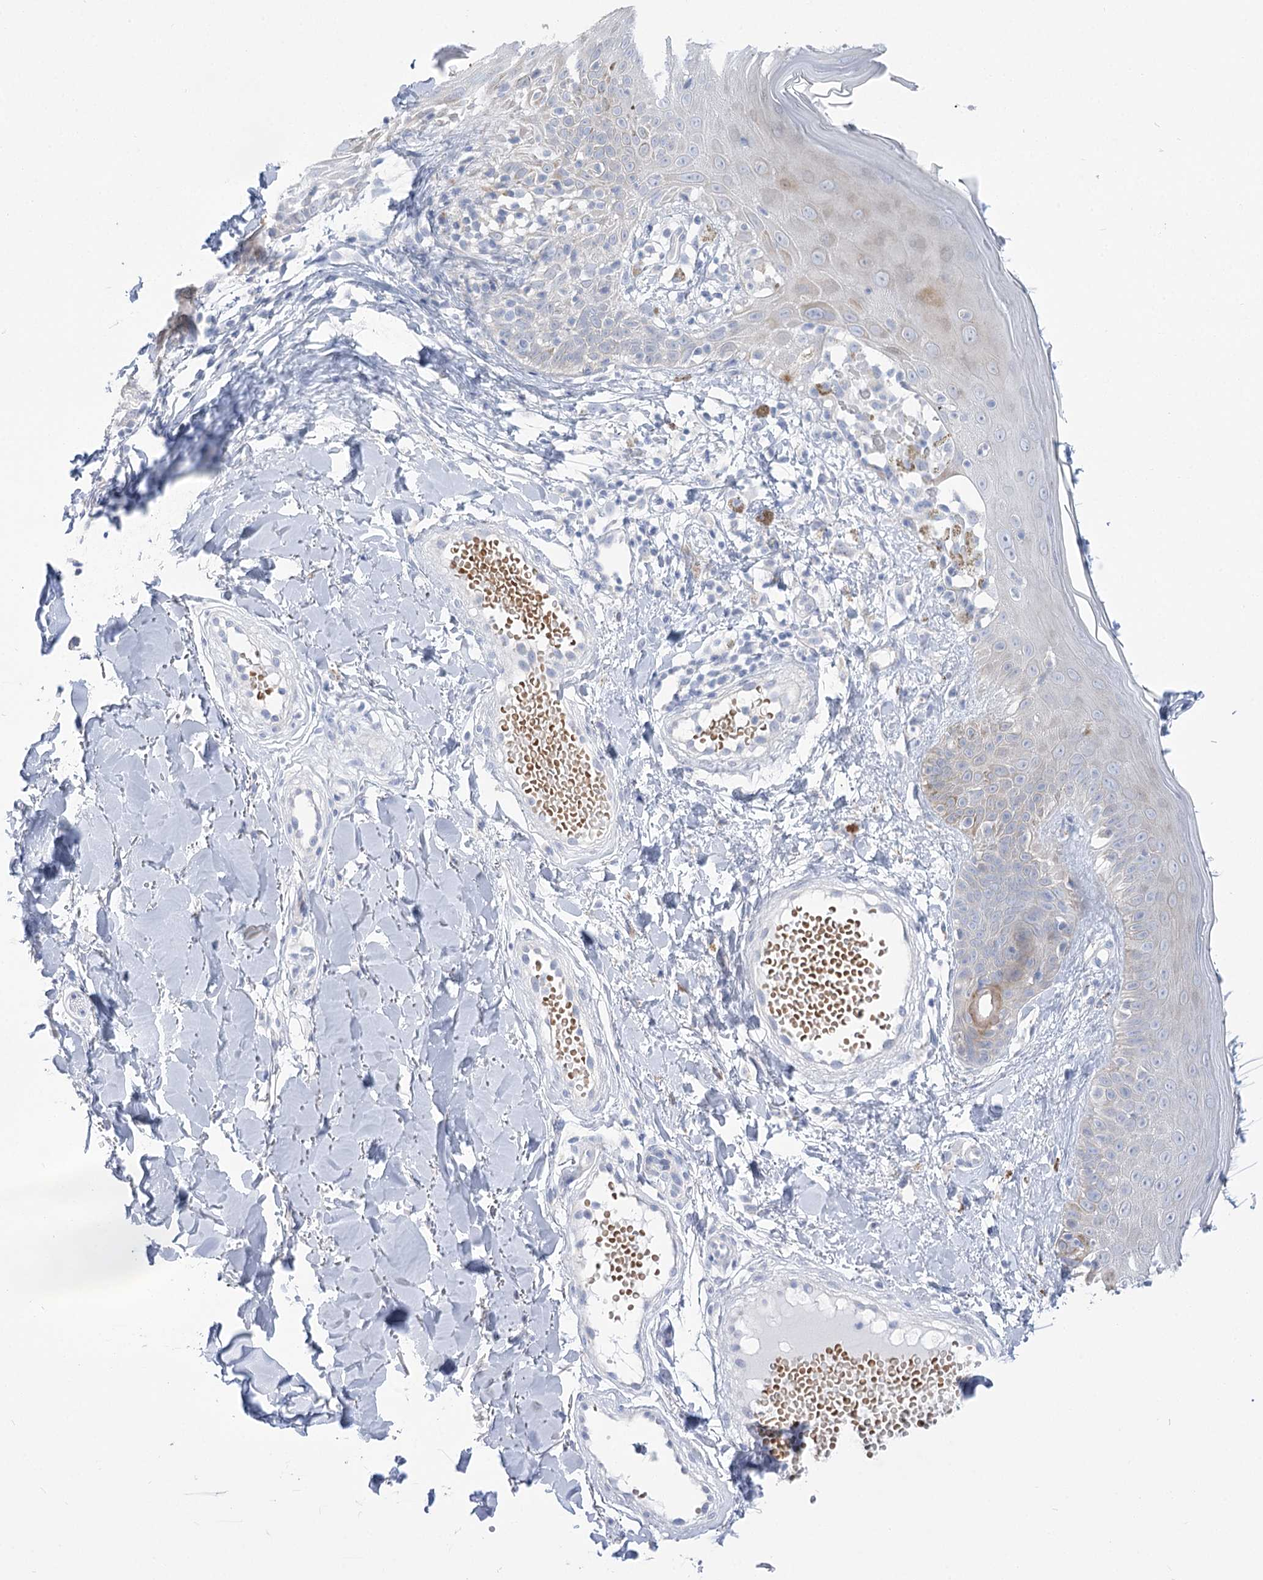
{"staining": {"intensity": "negative", "quantity": "none", "location": "none"}, "tissue": "skin", "cell_type": "Fibroblasts", "image_type": "normal", "snomed": [{"axis": "morphology", "description": "Normal tissue, NOS"}, {"axis": "topography", "description": "Skin"}], "caption": "The micrograph exhibits no staining of fibroblasts in unremarkable skin.", "gene": "SIAE", "patient": {"sex": "male", "age": 52}}